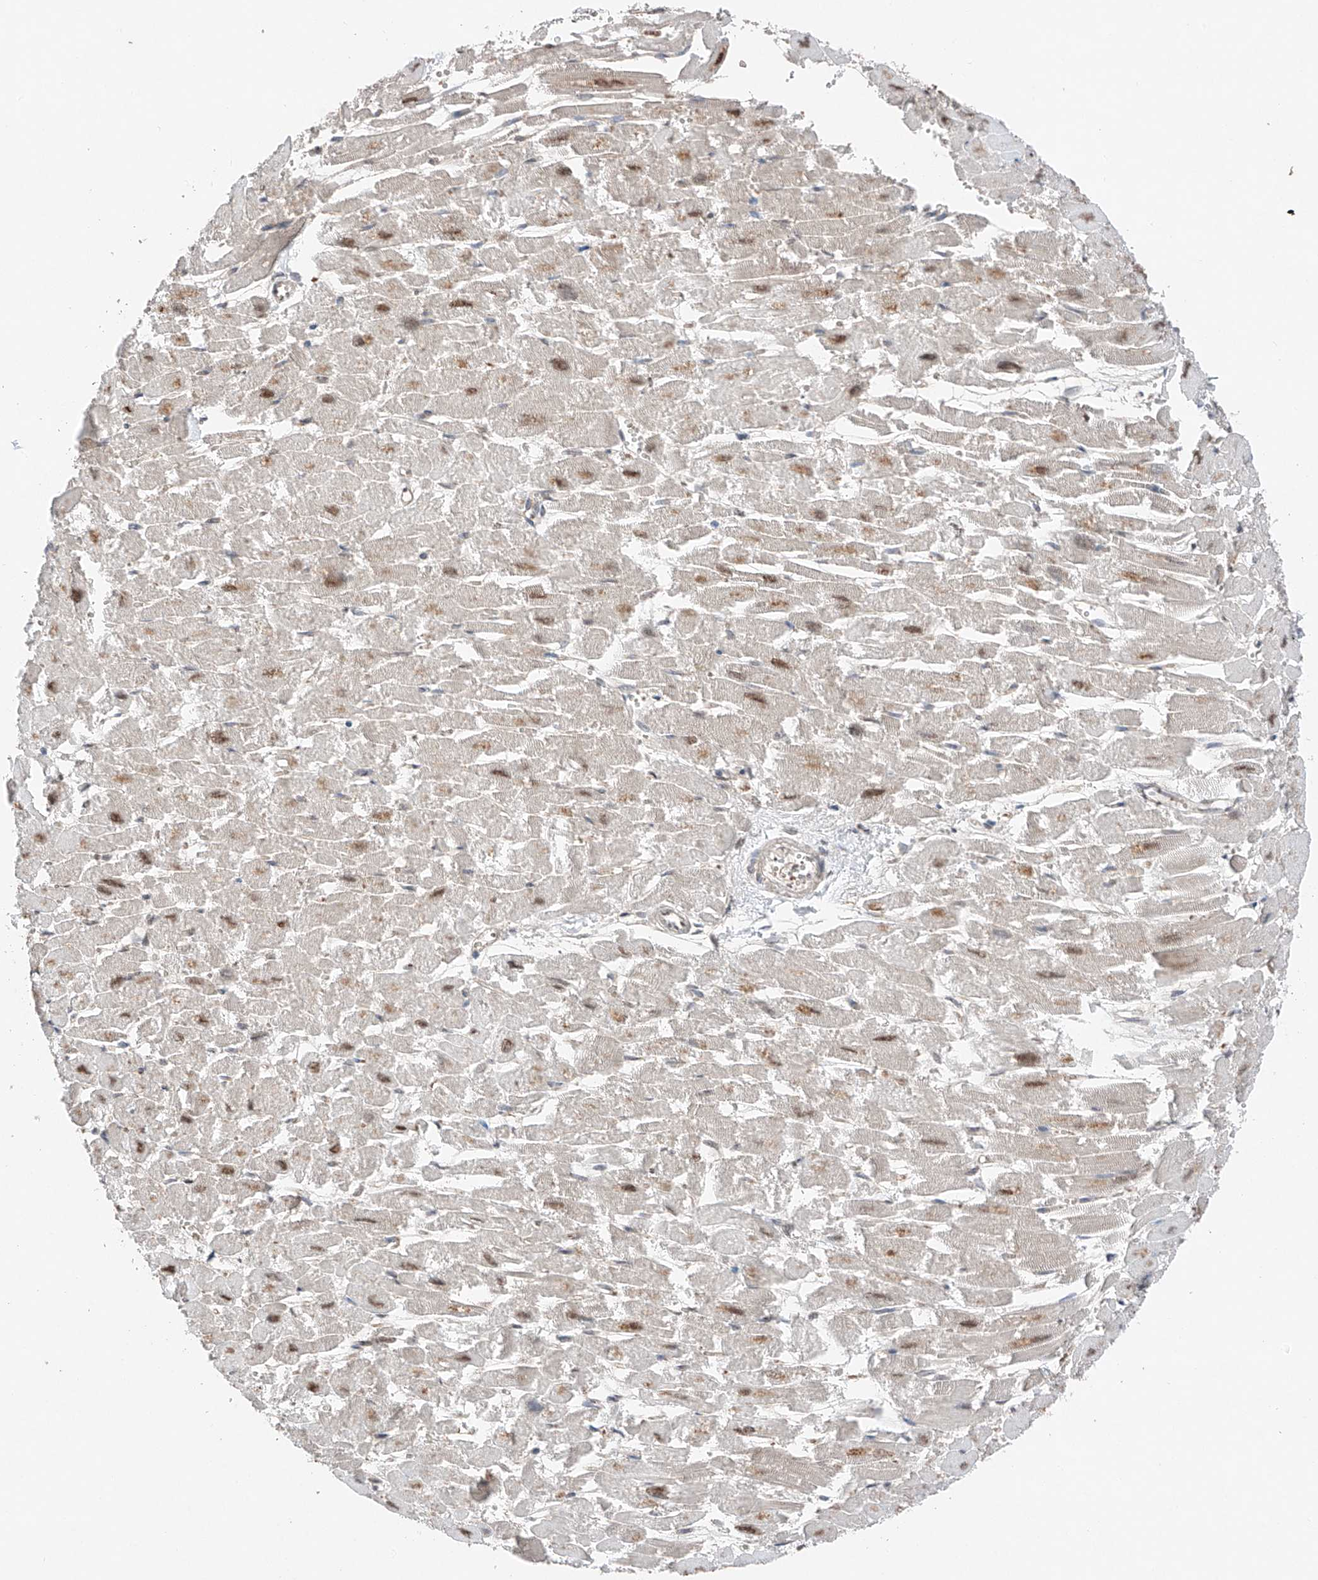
{"staining": {"intensity": "moderate", "quantity": "25%-75%", "location": "nuclear"}, "tissue": "heart muscle", "cell_type": "Cardiomyocytes", "image_type": "normal", "snomed": [{"axis": "morphology", "description": "Normal tissue, NOS"}, {"axis": "topography", "description": "Heart"}], "caption": "Unremarkable heart muscle shows moderate nuclear staining in approximately 25%-75% of cardiomyocytes, visualized by immunohistochemistry. The protein is shown in brown color, while the nuclei are stained blue.", "gene": "TBX4", "patient": {"sex": "male", "age": 54}}